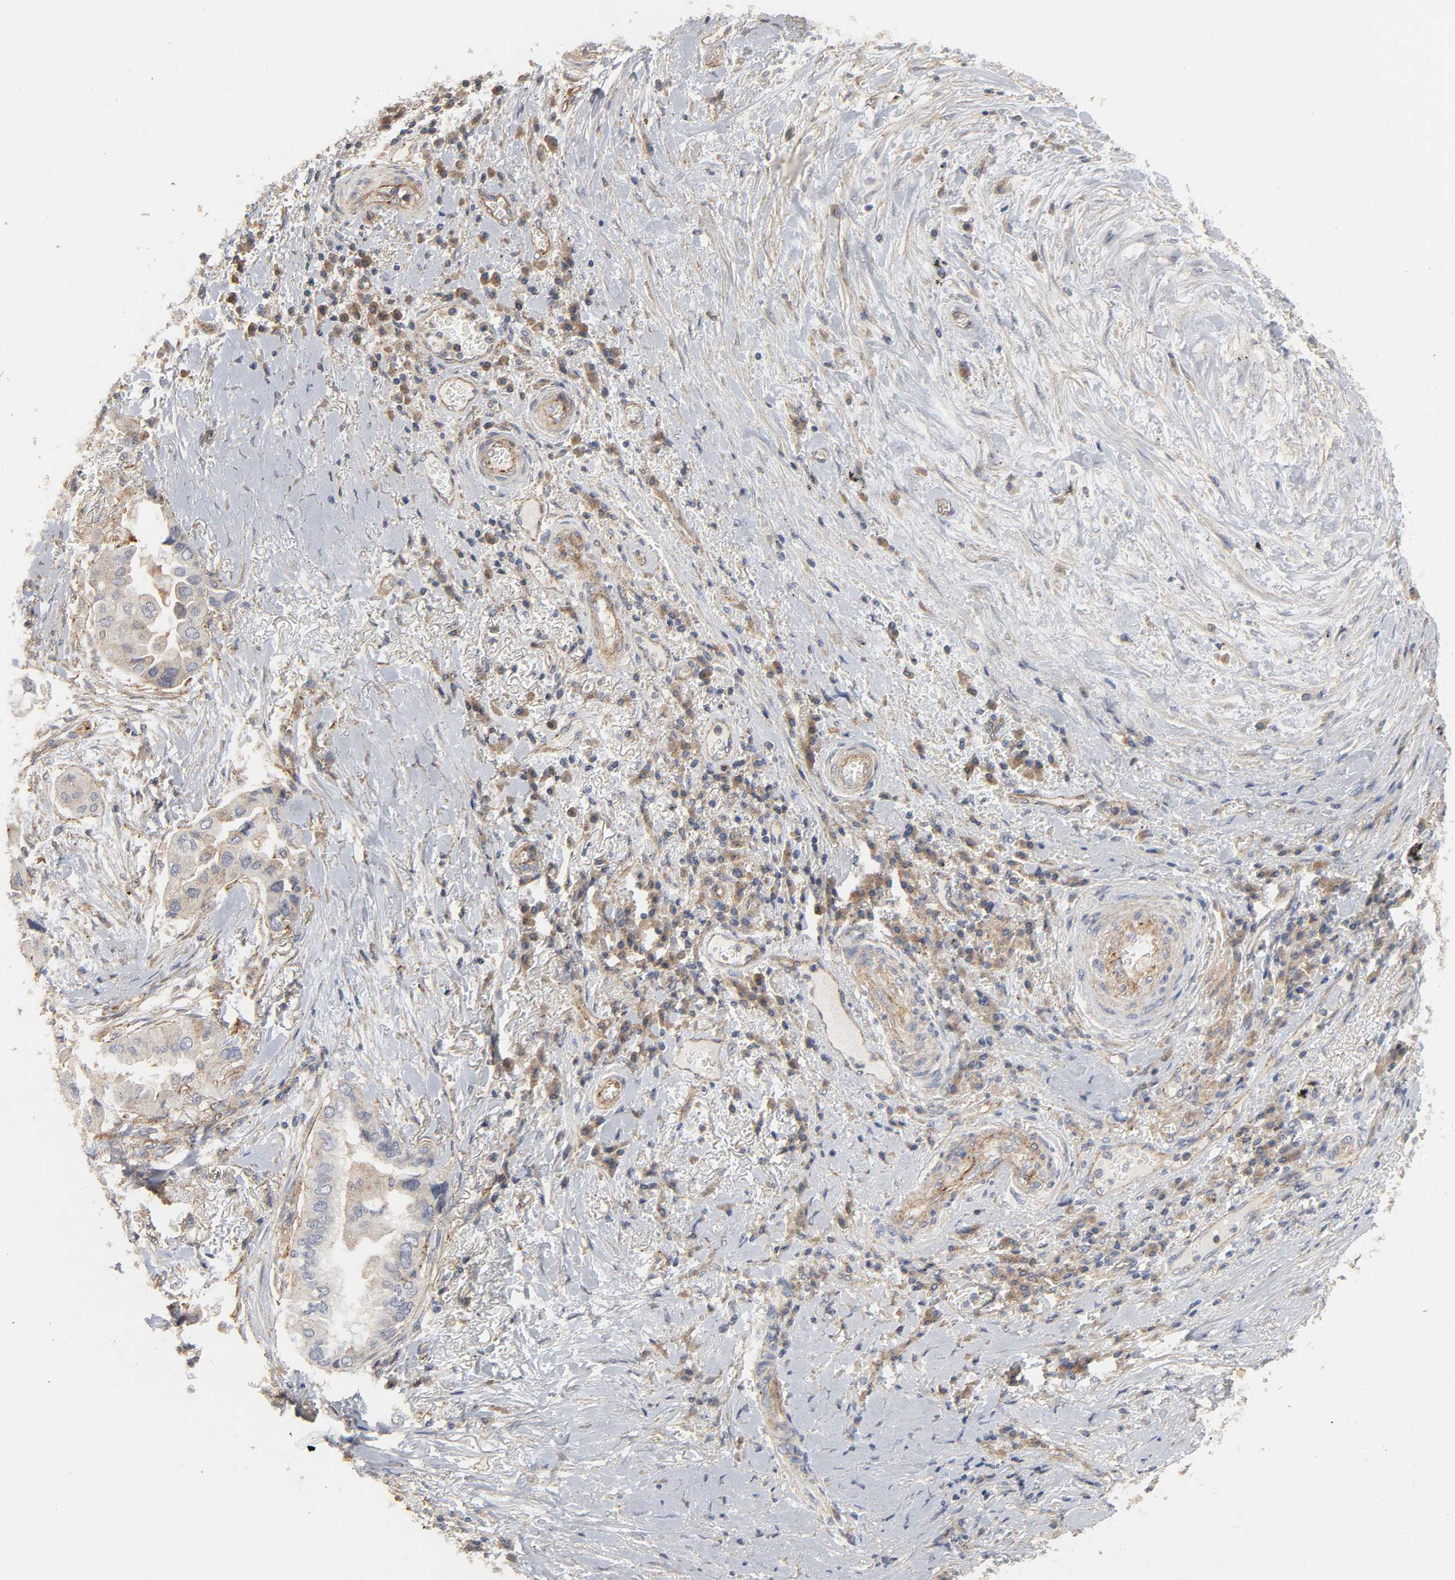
{"staining": {"intensity": "weak", "quantity": "25%-75%", "location": "cytoplasmic/membranous"}, "tissue": "lung cancer", "cell_type": "Tumor cells", "image_type": "cancer", "snomed": [{"axis": "morphology", "description": "Adenocarcinoma, NOS"}, {"axis": "topography", "description": "Lung"}], "caption": "The histopathology image reveals immunohistochemical staining of lung cancer. There is weak cytoplasmic/membranous staining is appreciated in approximately 25%-75% of tumor cells.", "gene": "SH3GLB1", "patient": {"sex": "female", "age": 76}}